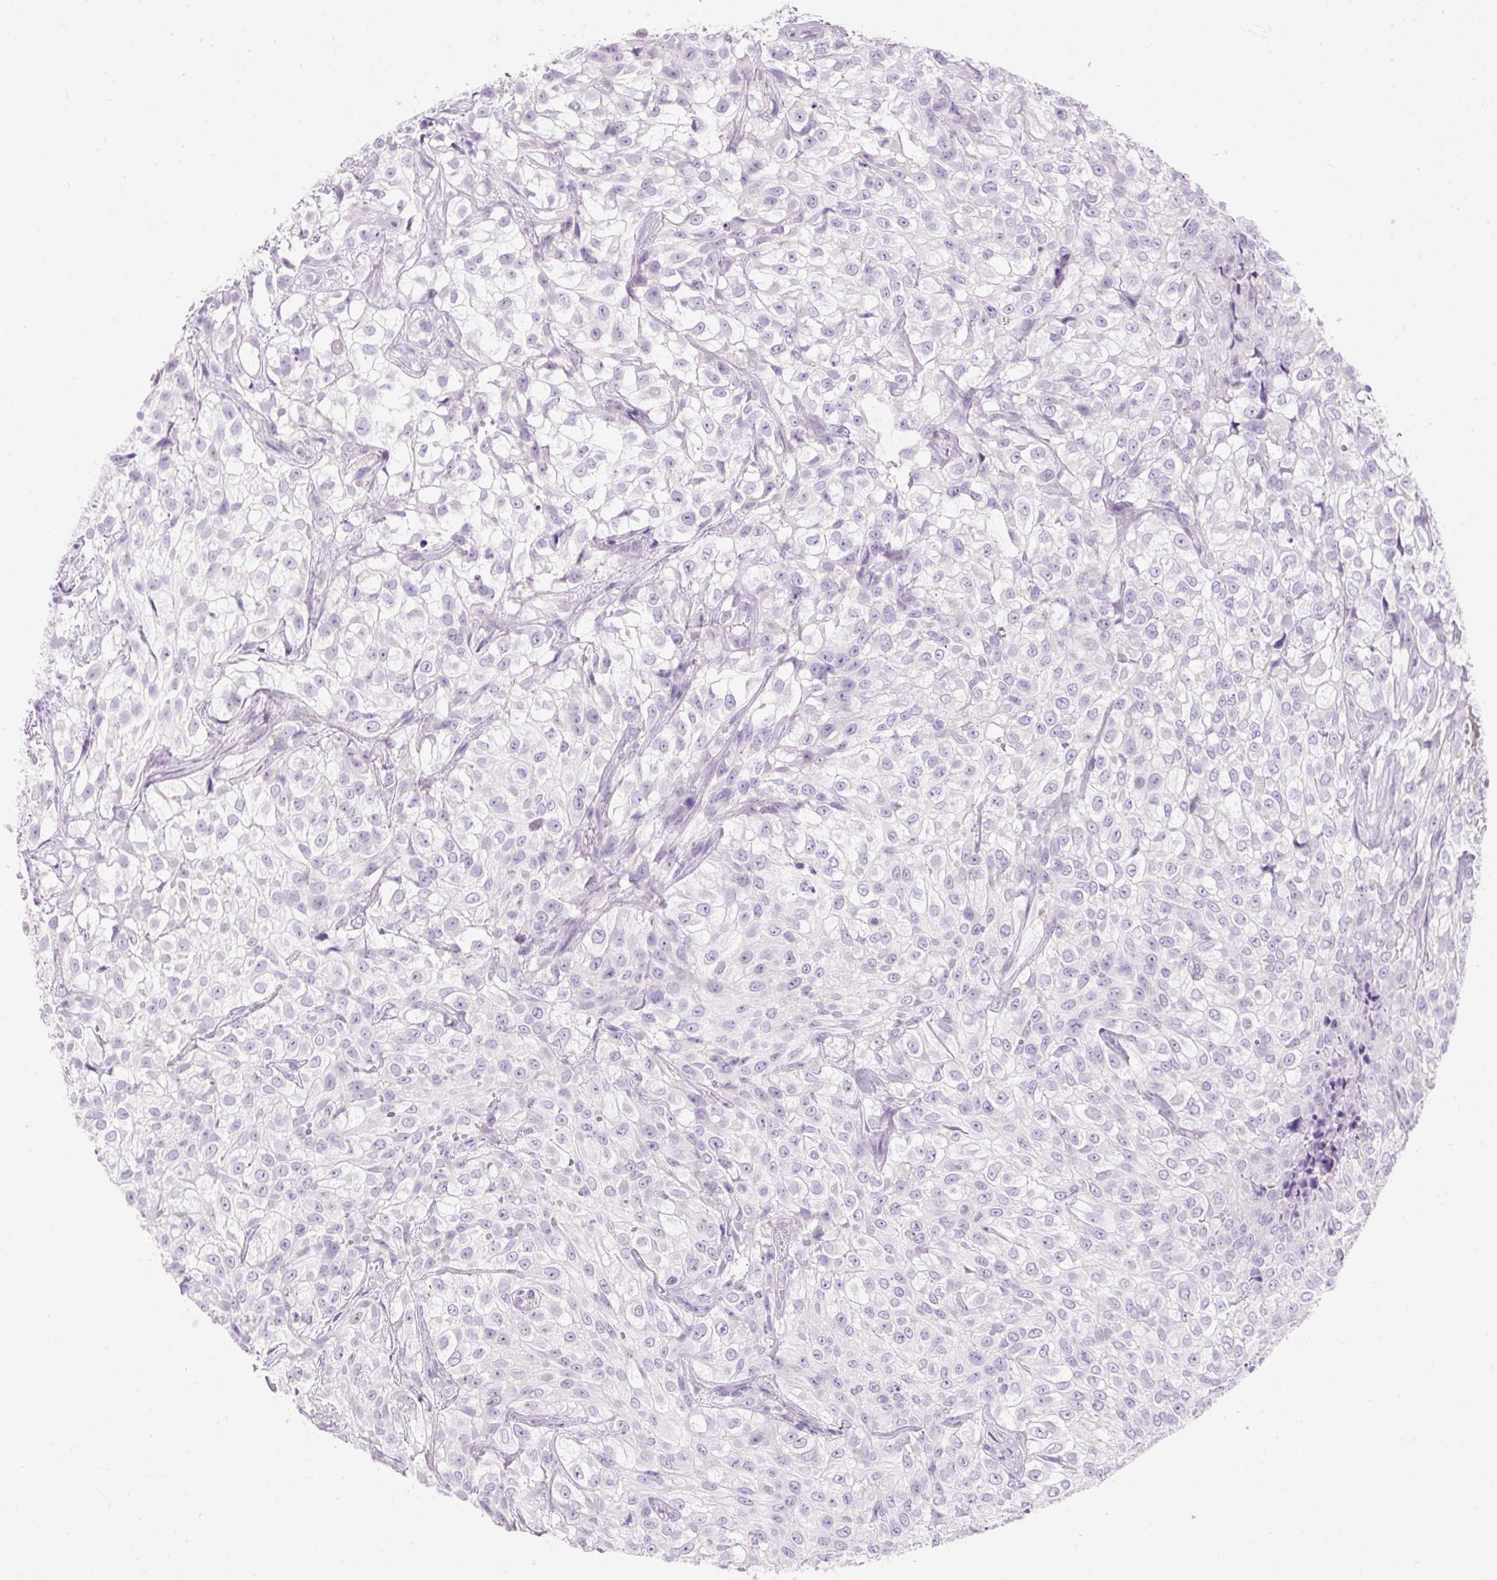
{"staining": {"intensity": "negative", "quantity": "none", "location": "none"}, "tissue": "urothelial cancer", "cell_type": "Tumor cells", "image_type": "cancer", "snomed": [{"axis": "morphology", "description": "Urothelial carcinoma, High grade"}, {"axis": "topography", "description": "Urinary bladder"}], "caption": "Photomicrograph shows no protein staining in tumor cells of urothelial carcinoma (high-grade) tissue. (DAB immunohistochemistry (IHC) visualized using brightfield microscopy, high magnification).", "gene": "TMEM213", "patient": {"sex": "male", "age": 56}}